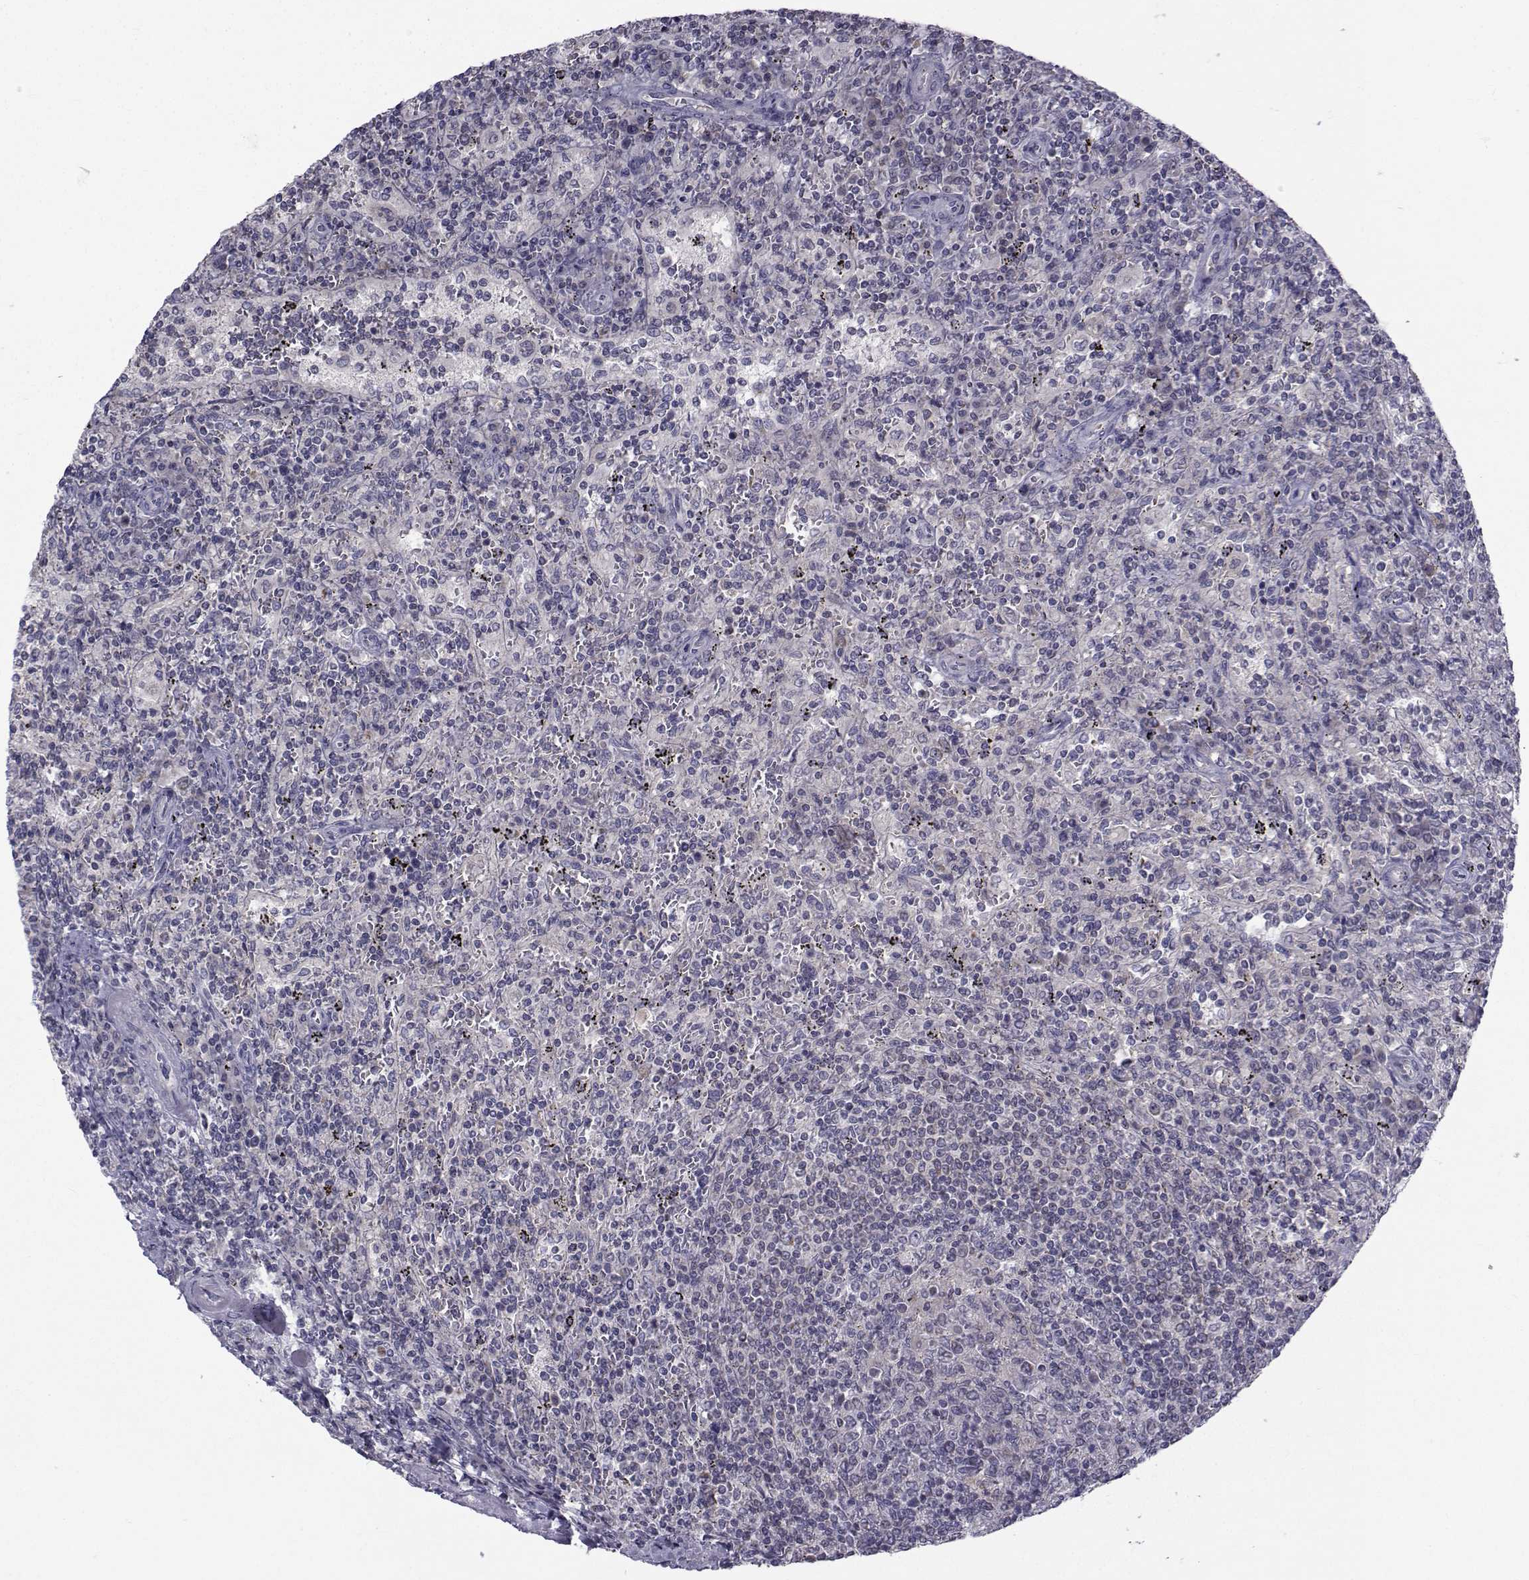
{"staining": {"intensity": "negative", "quantity": "none", "location": "none"}, "tissue": "lymphoma", "cell_type": "Tumor cells", "image_type": "cancer", "snomed": [{"axis": "morphology", "description": "Malignant lymphoma, non-Hodgkin's type, Low grade"}, {"axis": "topography", "description": "Spleen"}], "caption": "Histopathology image shows no protein expression in tumor cells of low-grade malignant lymphoma, non-Hodgkin's type tissue.", "gene": "ANGPT1", "patient": {"sex": "male", "age": 62}}